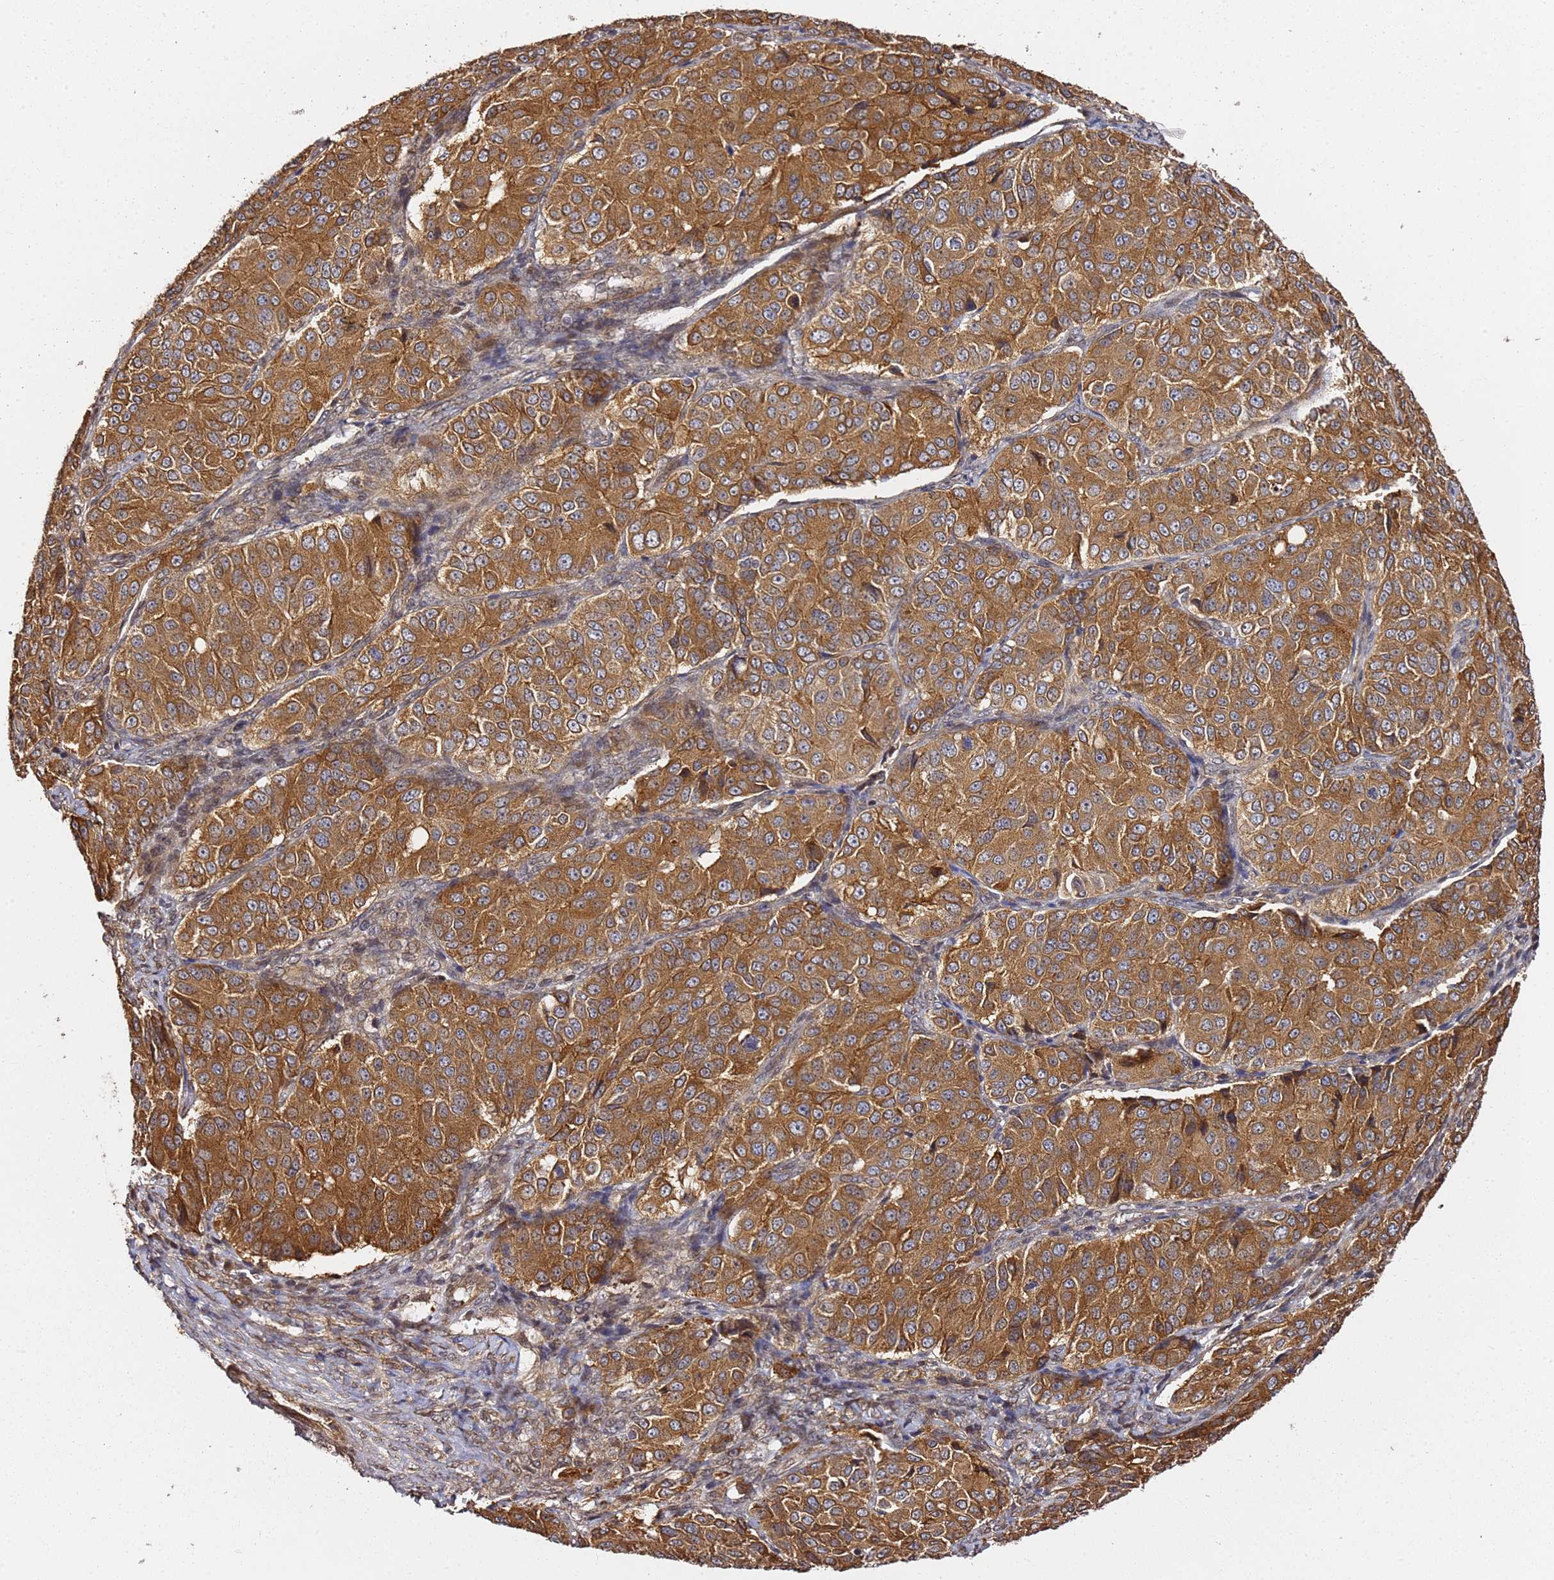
{"staining": {"intensity": "strong", "quantity": ">75%", "location": "cytoplasmic/membranous"}, "tissue": "ovarian cancer", "cell_type": "Tumor cells", "image_type": "cancer", "snomed": [{"axis": "morphology", "description": "Carcinoma, endometroid"}, {"axis": "topography", "description": "Ovary"}], "caption": "Ovarian cancer stained with immunohistochemistry (IHC) displays strong cytoplasmic/membranous positivity in approximately >75% of tumor cells. (DAB IHC, brown staining for protein, blue staining for nuclei).", "gene": "PRKAB2", "patient": {"sex": "female", "age": 51}}